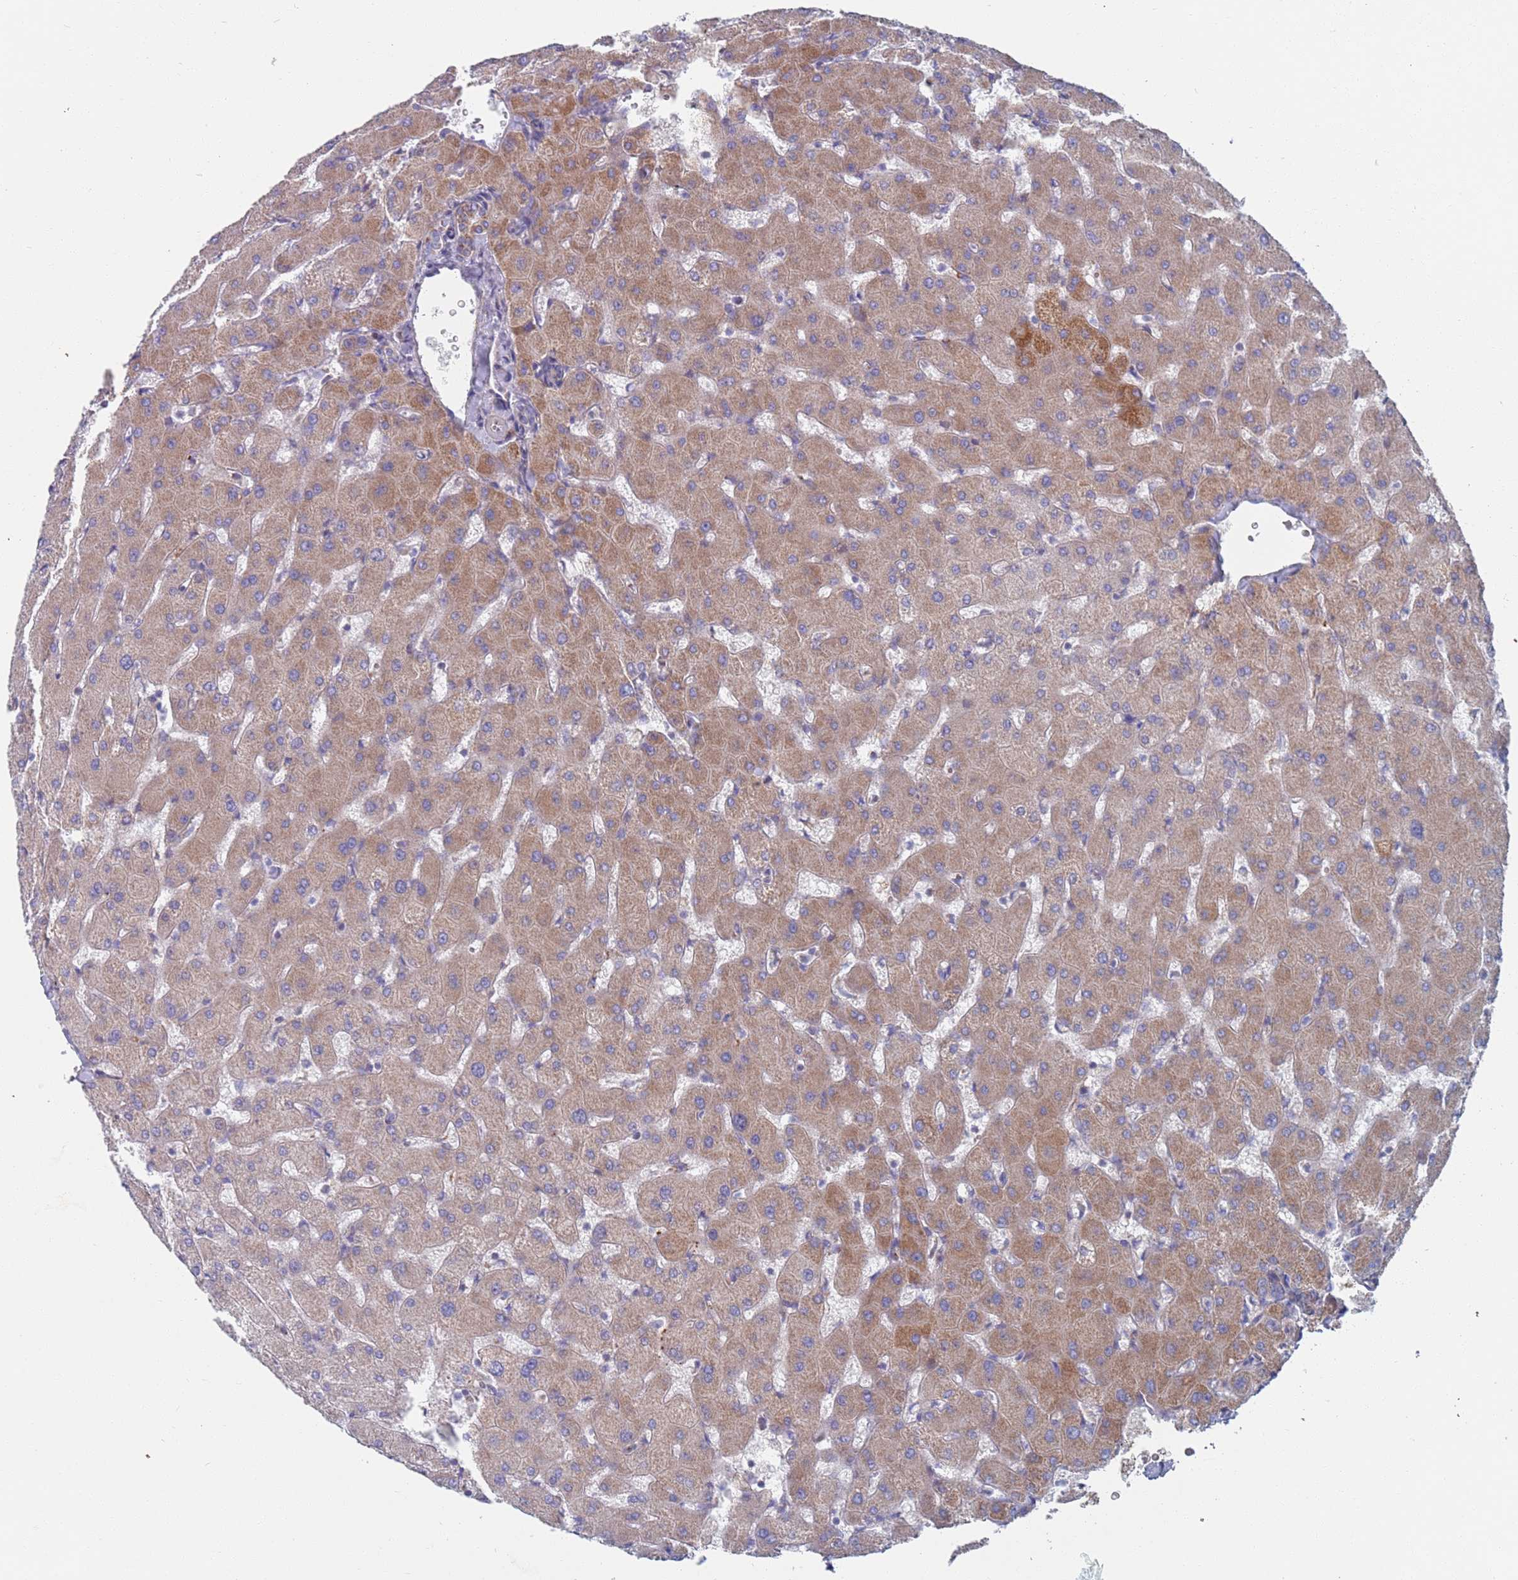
{"staining": {"intensity": "negative", "quantity": "none", "location": "none"}, "tissue": "liver", "cell_type": "Cholangiocytes", "image_type": "normal", "snomed": [{"axis": "morphology", "description": "Normal tissue, NOS"}, {"axis": "topography", "description": "Liver"}], "caption": "Immunohistochemical staining of benign human liver exhibits no significant staining in cholangiocytes. The staining is performed using DAB (3,3'-diaminobenzidine) brown chromogen with nuclei counter-stained in using hematoxylin.", "gene": "MRPL22", "patient": {"sex": "female", "age": 63}}